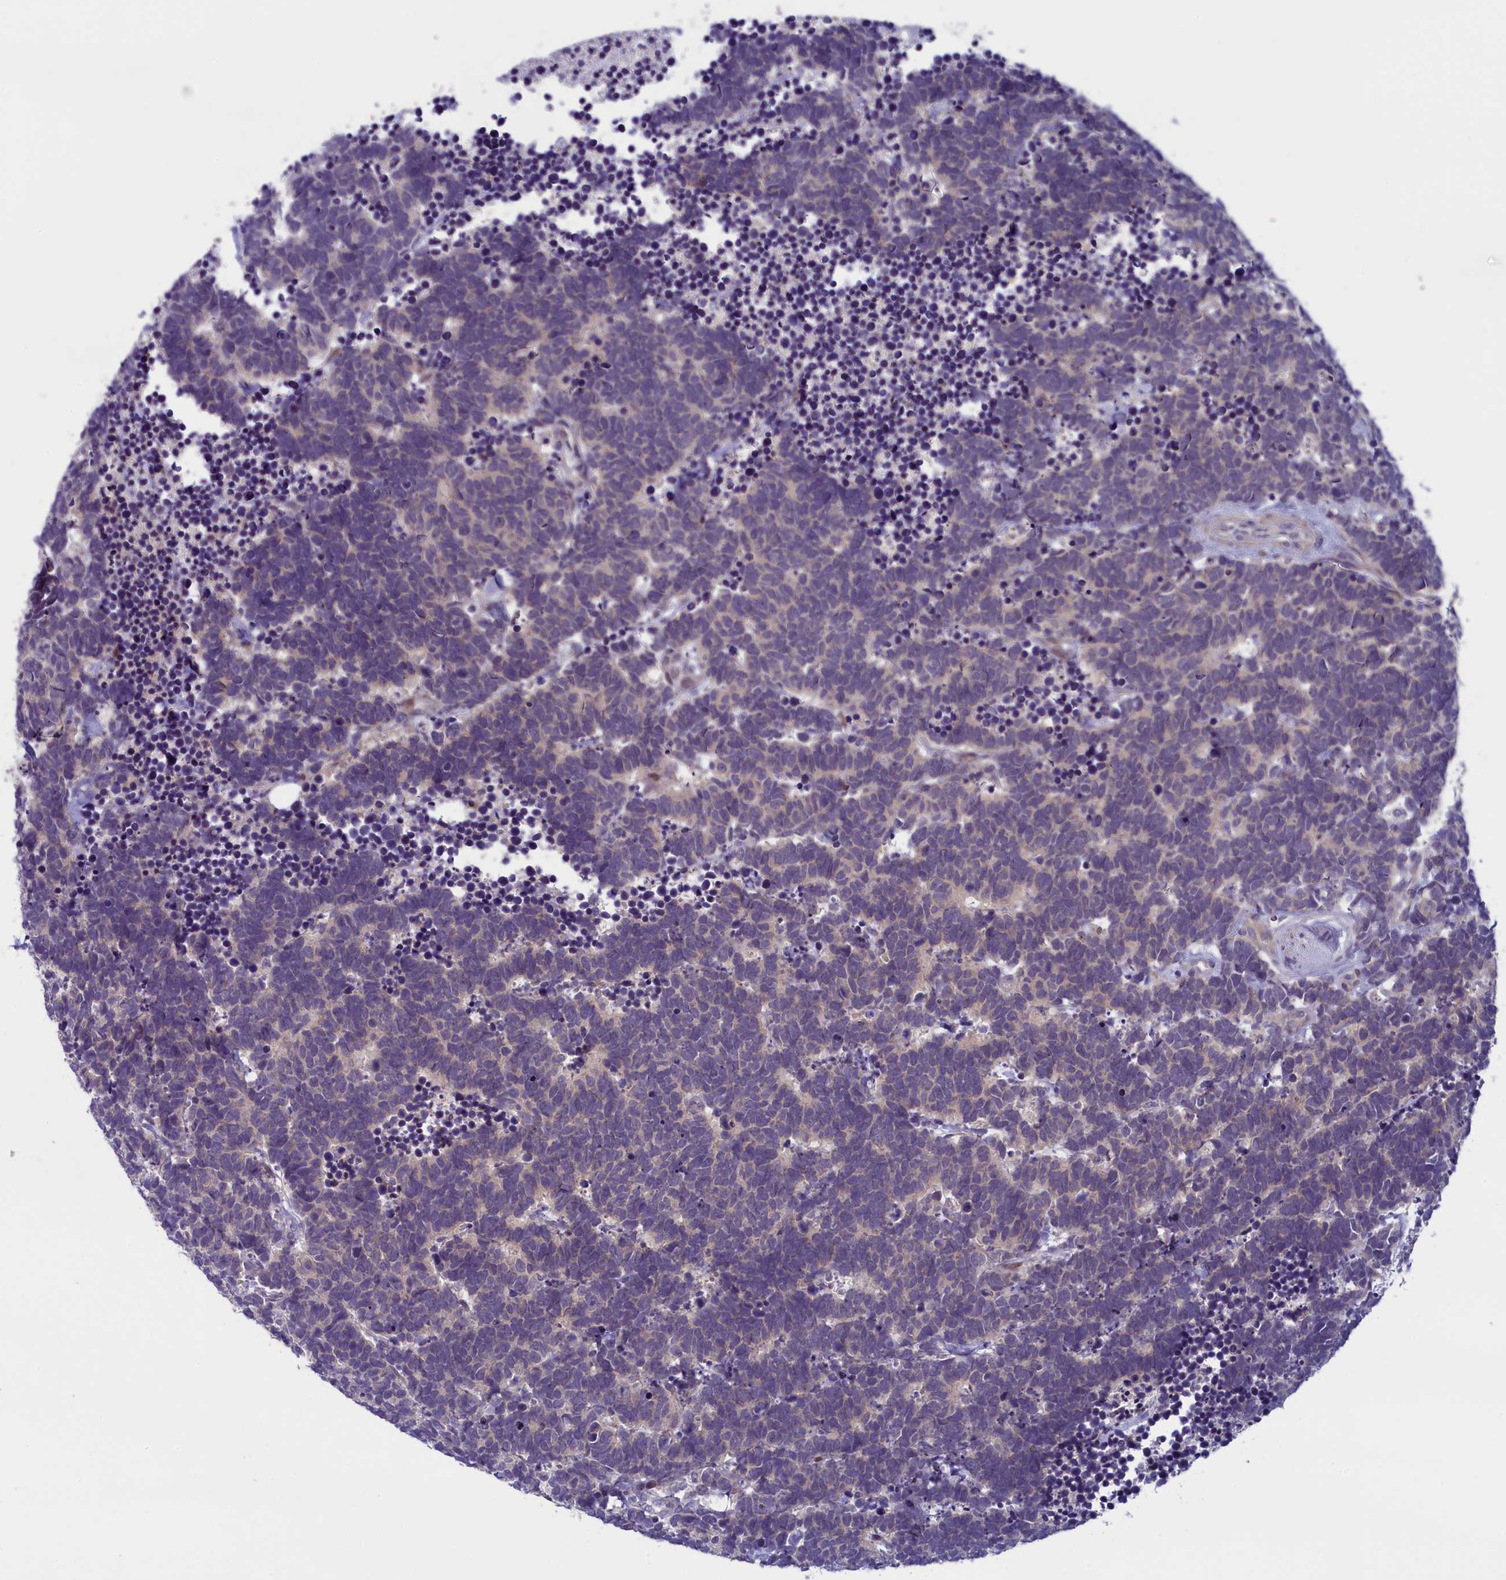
{"staining": {"intensity": "weak", "quantity": "<25%", "location": "cytoplasmic/membranous"}, "tissue": "carcinoid", "cell_type": "Tumor cells", "image_type": "cancer", "snomed": [{"axis": "morphology", "description": "Carcinoma, NOS"}, {"axis": "morphology", "description": "Carcinoid, malignant, NOS"}, {"axis": "topography", "description": "Urinary bladder"}], "caption": "A high-resolution image shows IHC staining of carcinoid, which demonstrates no significant positivity in tumor cells. The staining is performed using DAB brown chromogen with nuclei counter-stained in using hematoxylin.", "gene": "ANKRD39", "patient": {"sex": "male", "age": 57}}